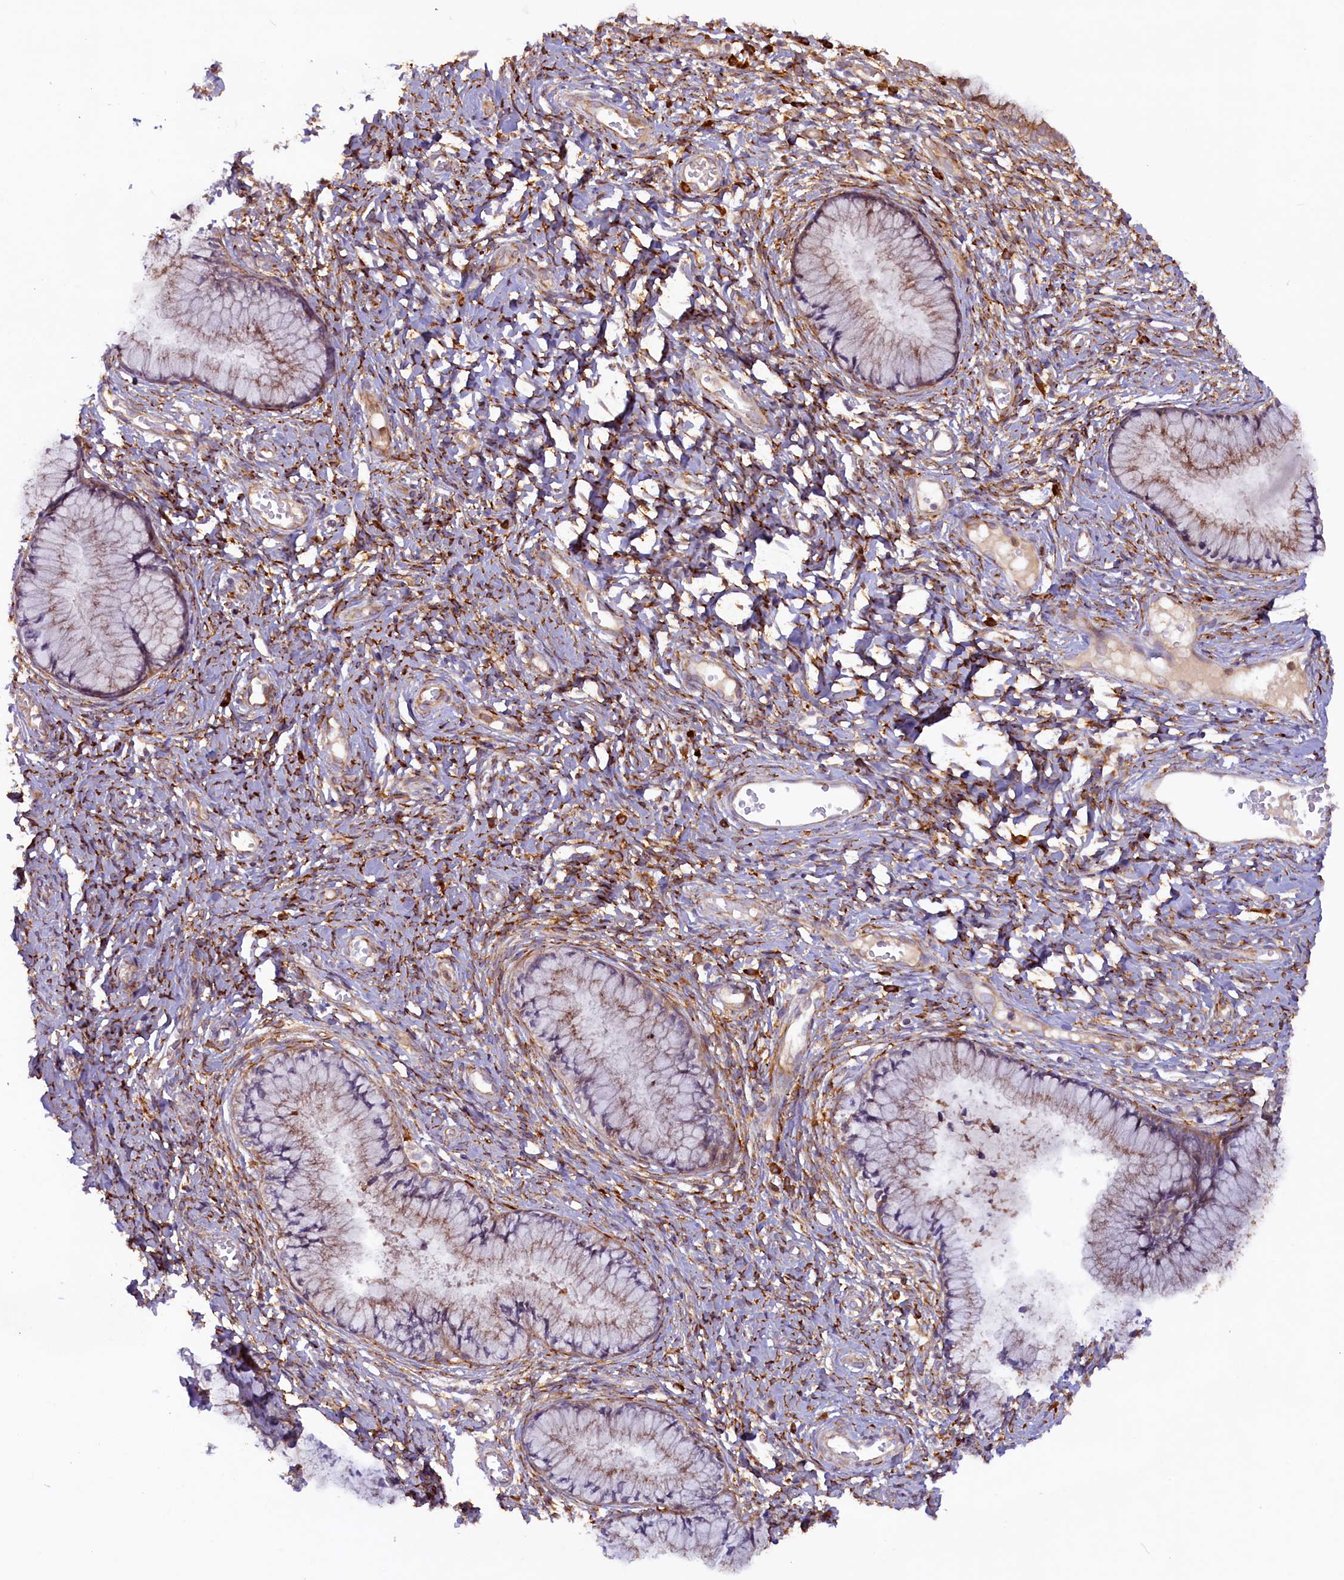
{"staining": {"intensity": "weak", "quantity": "25%-75%", "location": "cytoplasmic/membranous"}, "tissue": "cervix", "cell_type": "Glandular cells", "image_type": "normal", "snomed": [{"axis": "morphology", "description": "Normal tissue, NOS"}, {"axis": "topography", "description": "Cervix"}], "caption": "This image displays immunohistochemistry (IHC) staining of unremarkable cervix, with low weak cytoplasmic/membranous expression in about 25%-75% of glandular cells.", "gene": "SSC5D", "patient": {"sex": "female", "age": 42}}